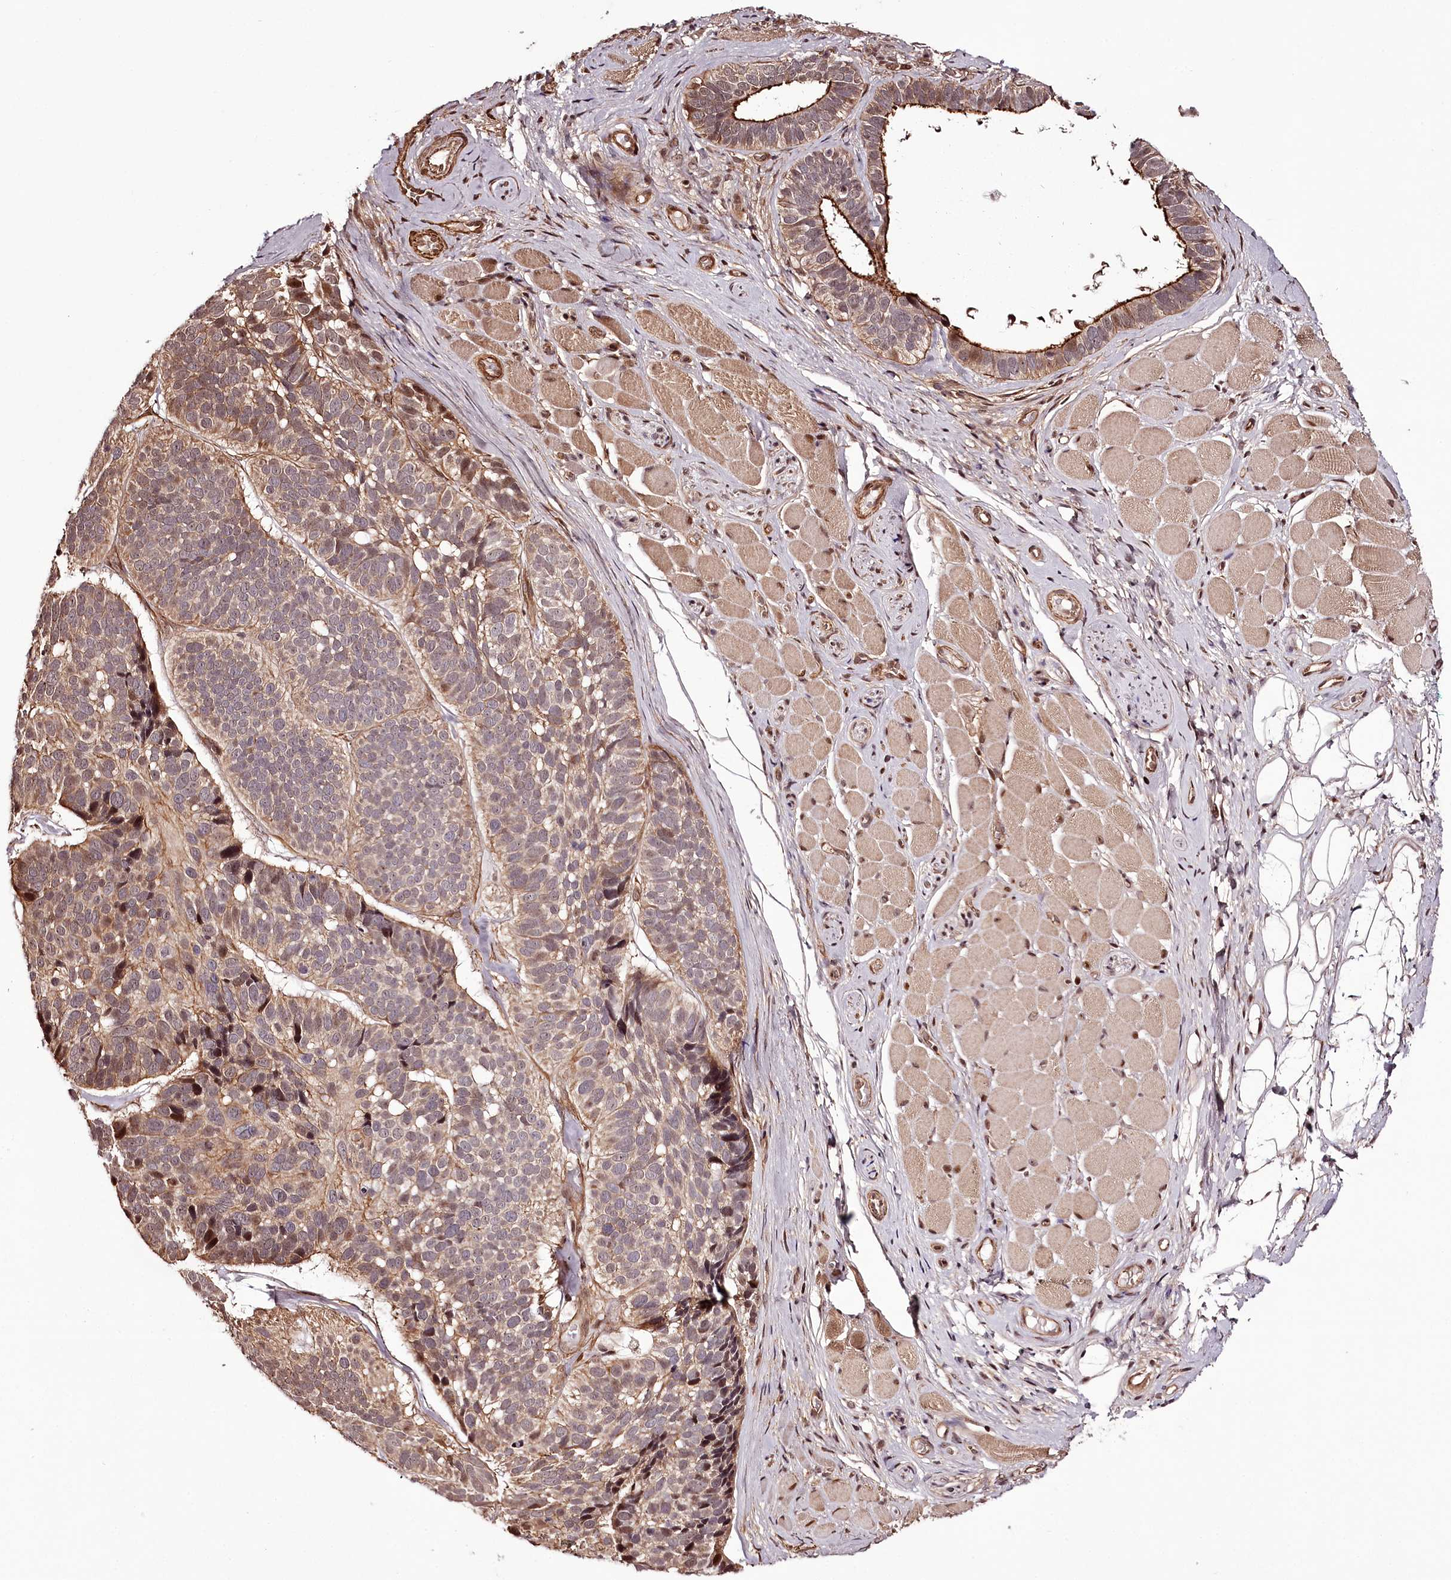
{"staining": {"intensity": "moderate", "quantity": ">75%", "location": "cytoplasmic/membranous,nuclear"}, "tissue": "skin cancer", "cell_type": "Tumor cells", "image_type": "cancer", "snomed": [{"axis": "morphology", "description": "Basal cell carcinoma"}, {"axis": "topography", "description": "Skin"}], "caption": "The histopathology image exhibits immunohistochemical staining of basal cell carcinoma (skin). There is moderate cytoplasmic/membranous and nuclear positivity is present in approximately >75% of tumor cells.", "gene": "TTC33", "patient": {"sex": "male", "age": 62}}